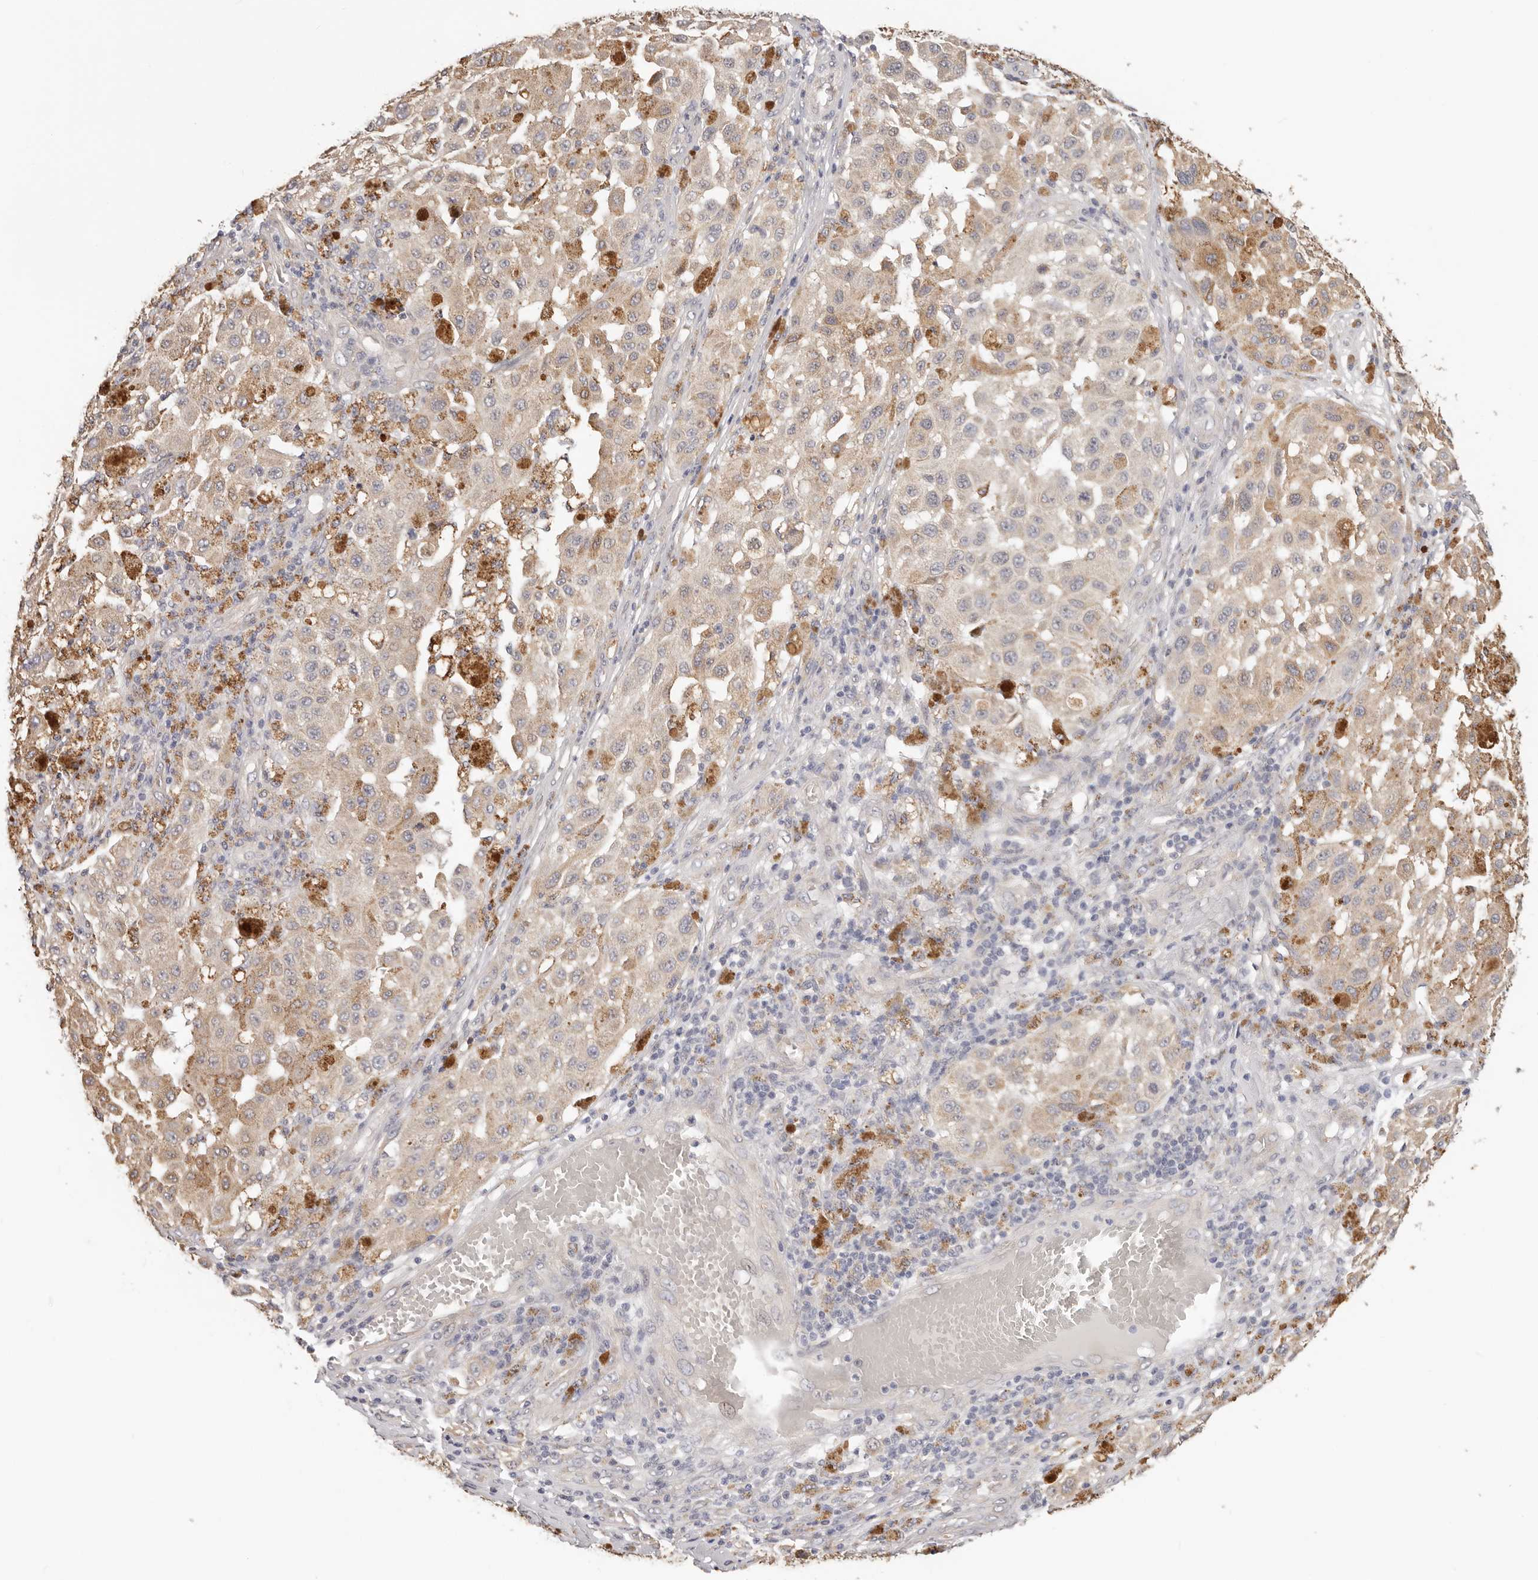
{"staining": {"intensity": "weak", "quantity": ">75%", "location": "cytoplasmic/membranous"}, "tissue": "melanoma", "cell_type": "Tumor cells", "image_type": "cancer", "snomed": [{"axis": "morphology", "description": "Malignant melanoma, NOS"}, {"axis": "topography", "description": "Skin"}], "caption": "A high-resolution histopathology image shows immunohistochemistry (IHC) staining of malignant melanoma, which shows weak cytoplasmic/membranous expression in about >75% of tumor cells.", "gene": "AFDN", "patient": {"sex": "female", "age": 64}}